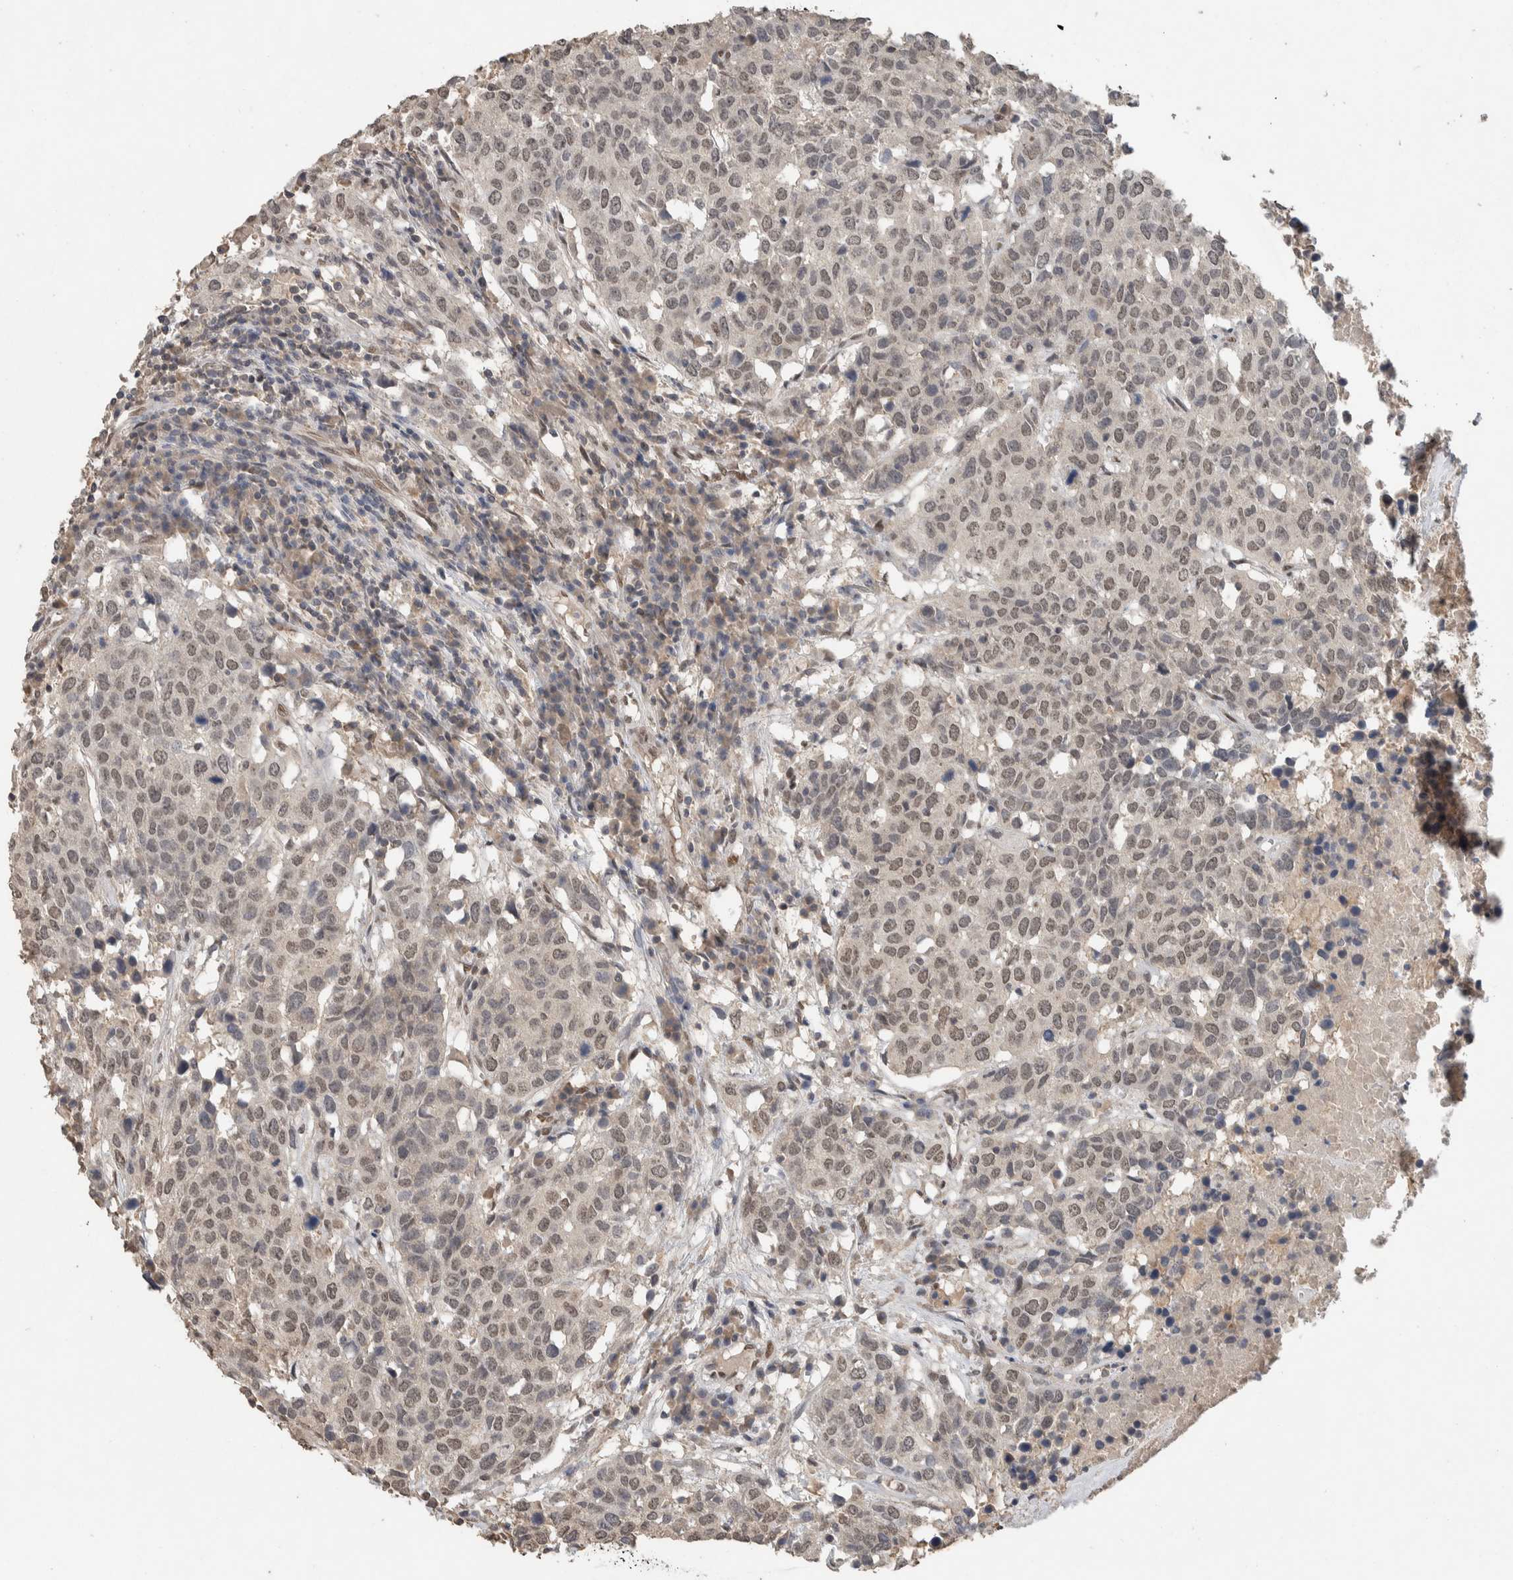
{"staining": {"intensity": "weak", "quantity": ">75%", "location": "nuclear"}, "tissue": "head and neck cancer", "cell_type": "Tumor cells", "image_type": "cancer", "snomed": [{"axis": "morphology", "description": "Squamous cell carcinoma, NOS"}, {"axis": "topography", "description": "Head-Neck"}], "caption": "Immunohistochemical staining of head and neck cancer (squamous cell carcinoma) reveals weak nuclear protein positivity in approximately >75% of tumor cells.", "gene": "CYSRT1", "patient": {"sex": "male", "age": 66}}